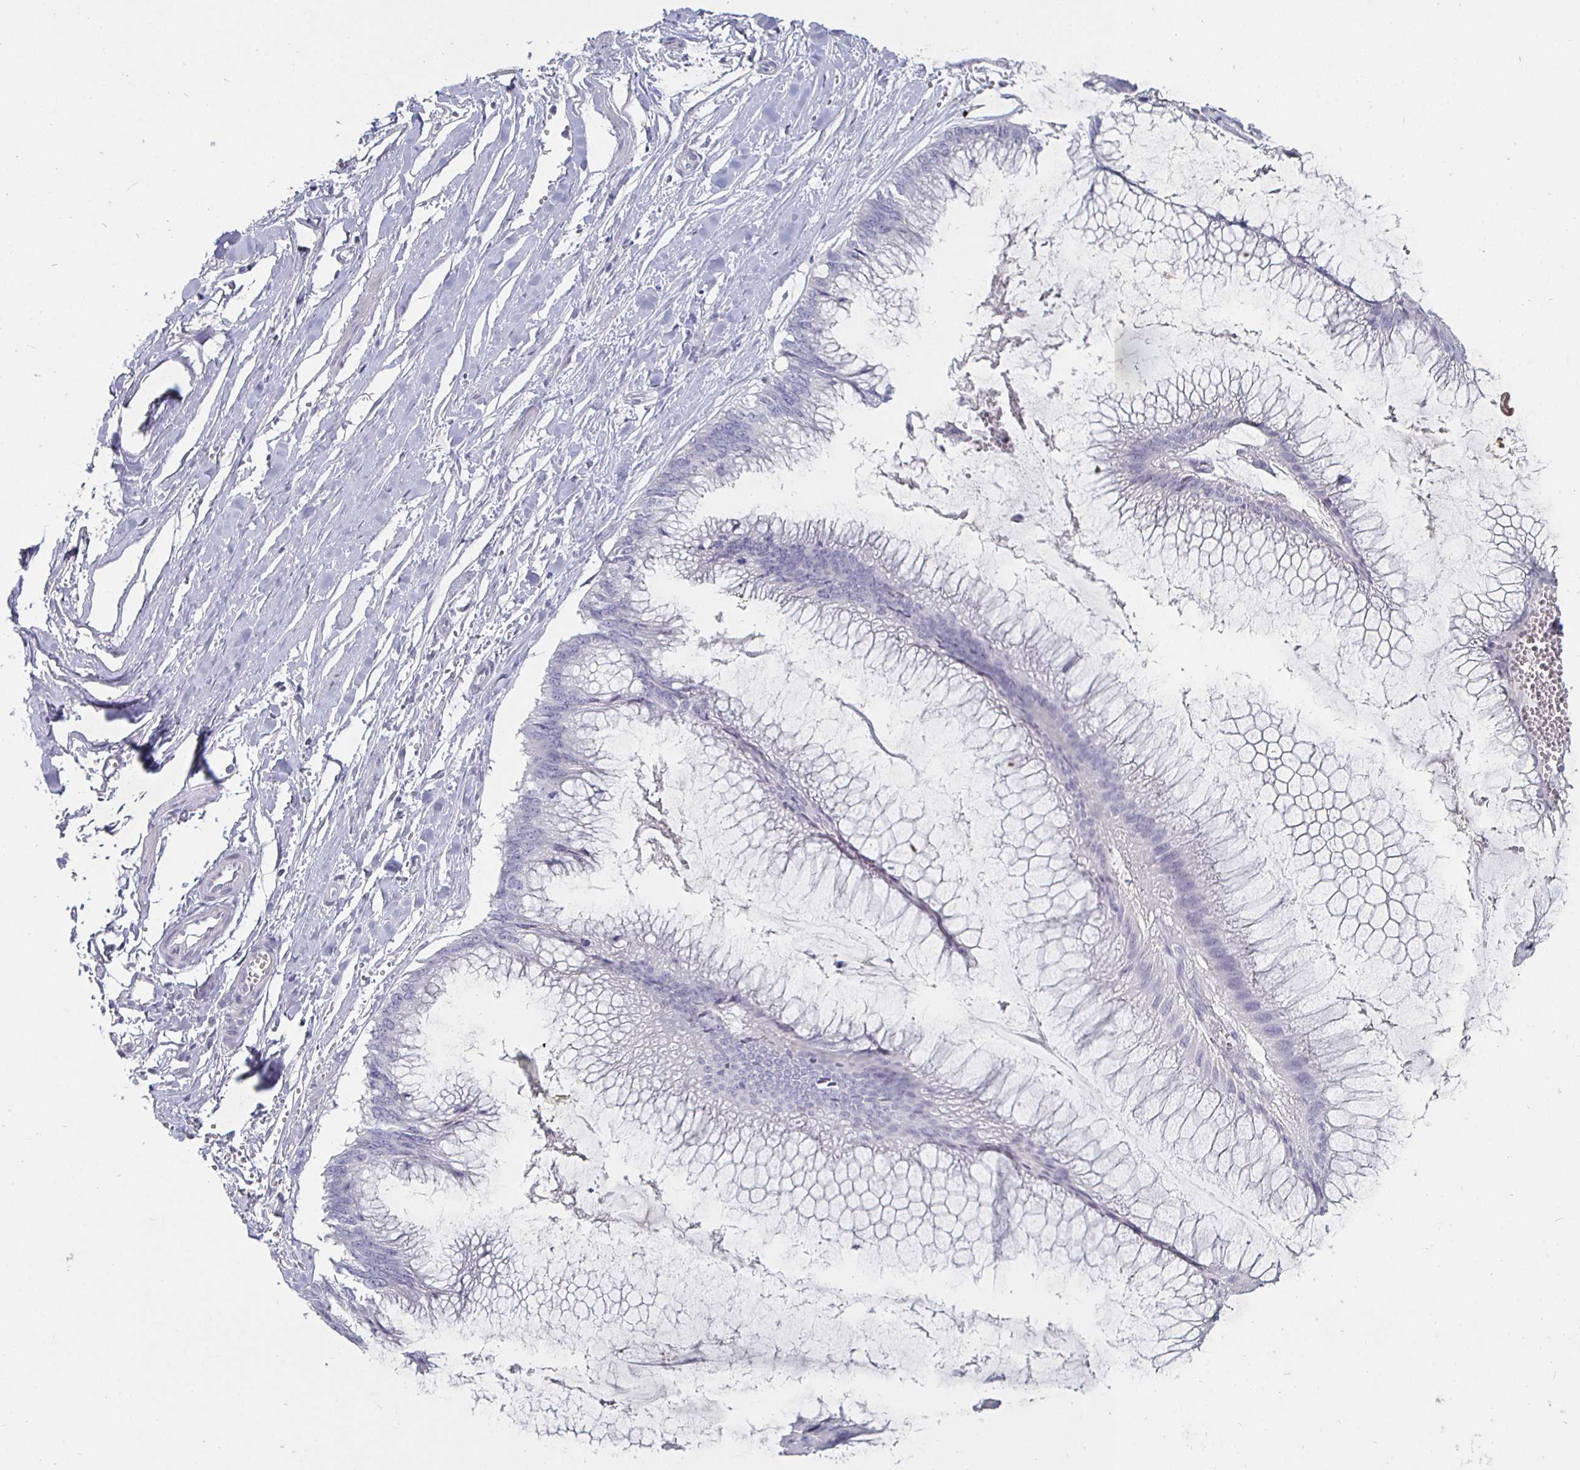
{"staining": {"intensity": "negative", "quantity": "none", "location": "none"}, "tissue": "ovarian cancer", "cell_type": "Tumor cells", "image_type": "cancer", "snomed": [{"axis": "morphology", "description": "Cystadenocarcinoma, mucinous, NOS"}, {"axis": "topography", "description": "Ovary"}], "caption": "Immunohistochemistry (IHC) of human mucinous cystadenocarcinoma (ovarian) displays no positivity in tumor cells.", "gene": "ENPP1", "patient": {"sex": "female", "age": 44}}